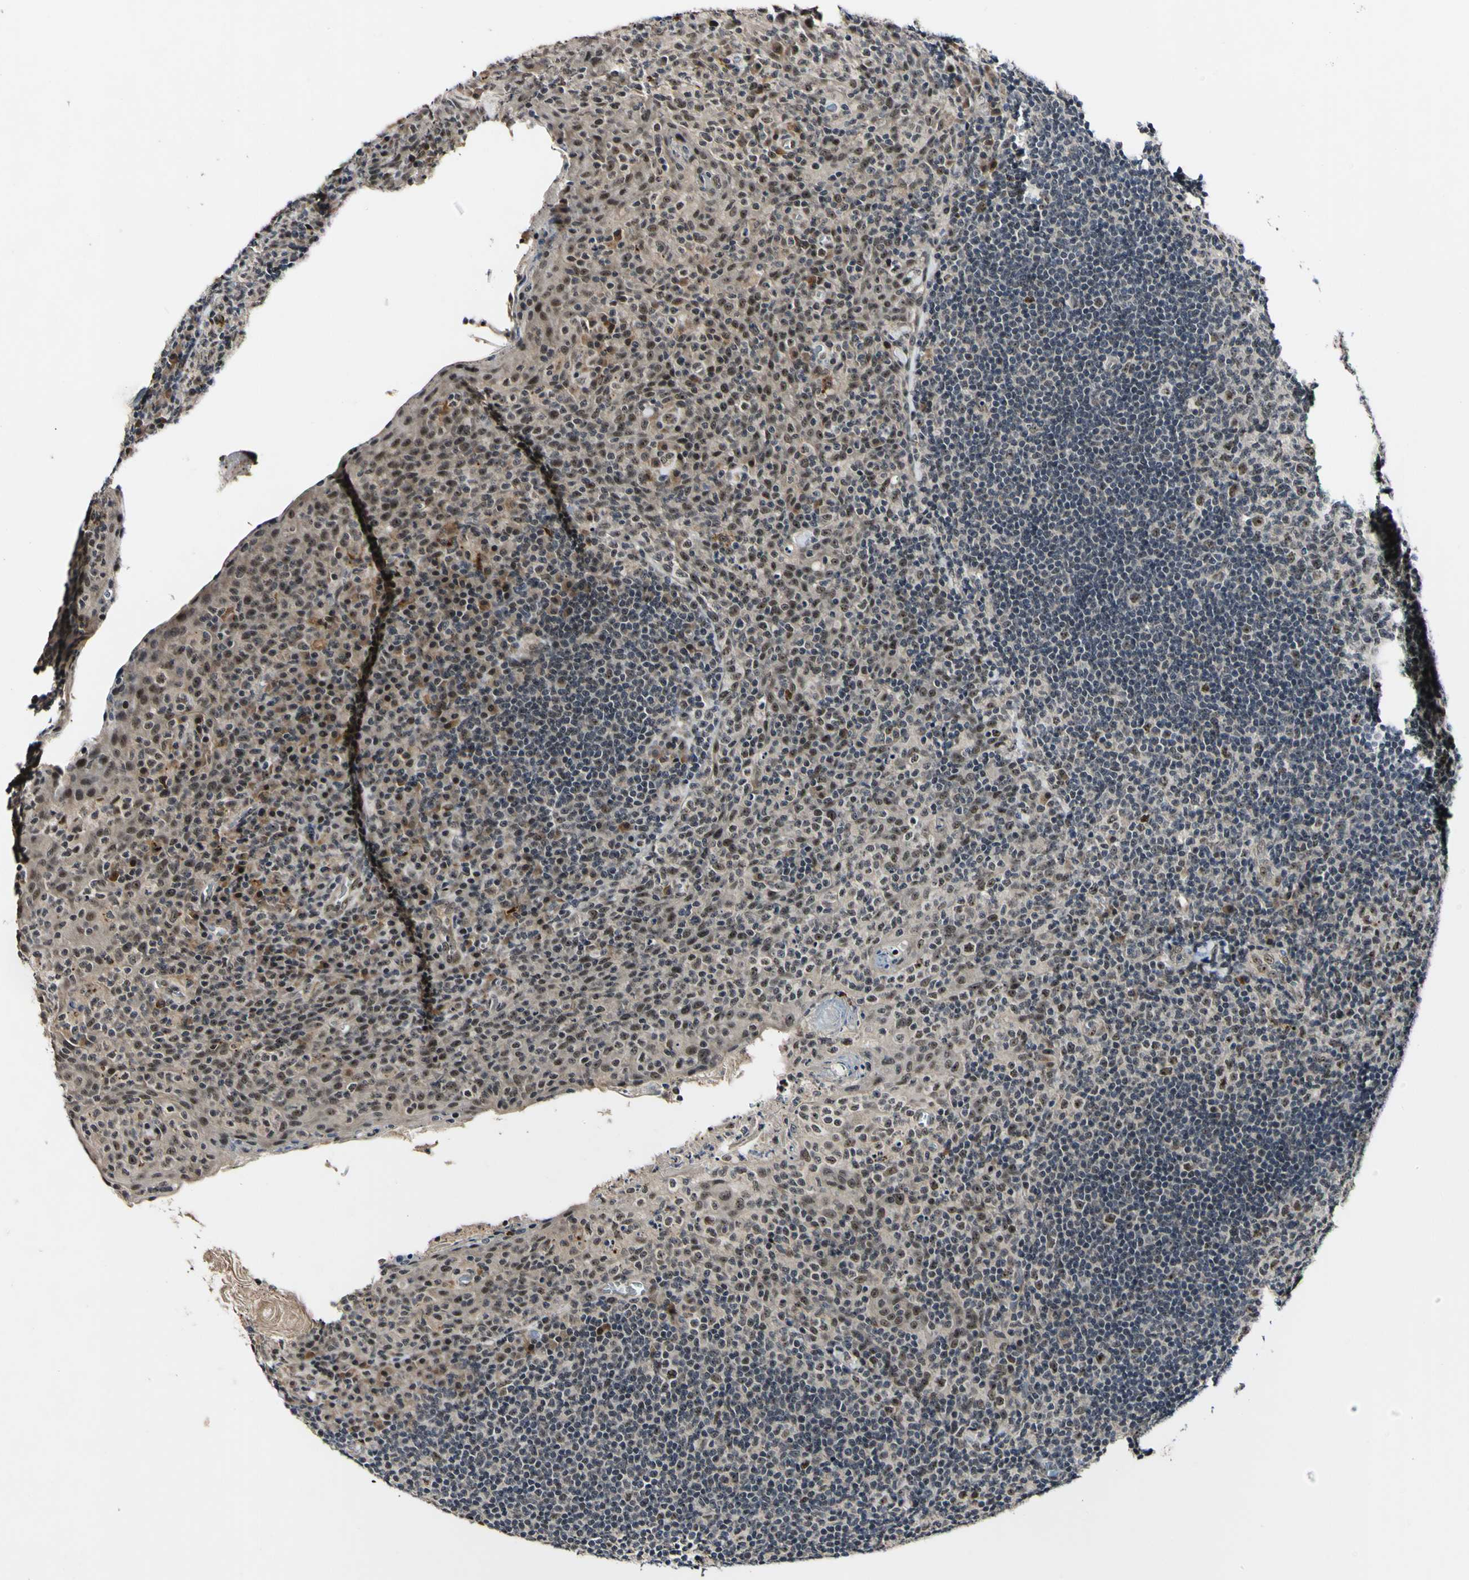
{"staining": {"intensity": "moderate", "quantity": "25%-75%", "location": "nuclear"}, "tissue": "tonsil", "cell_type": "Germinal center cells", "image_type": "normal", "snomed": [{"axis": "morphology", "description": "Normal tissue, NOS"}, {"axis": "topography", "description": "Tonsil"}], "caption": "Immunohistochemical staining of unremarkable tonsil exhibits medium levels of moderate nuclear positivity in approximately 25%-75% of germinal center cells.", "gene": "POLR2F", "patient": {"sex": "male", "age": 17}}